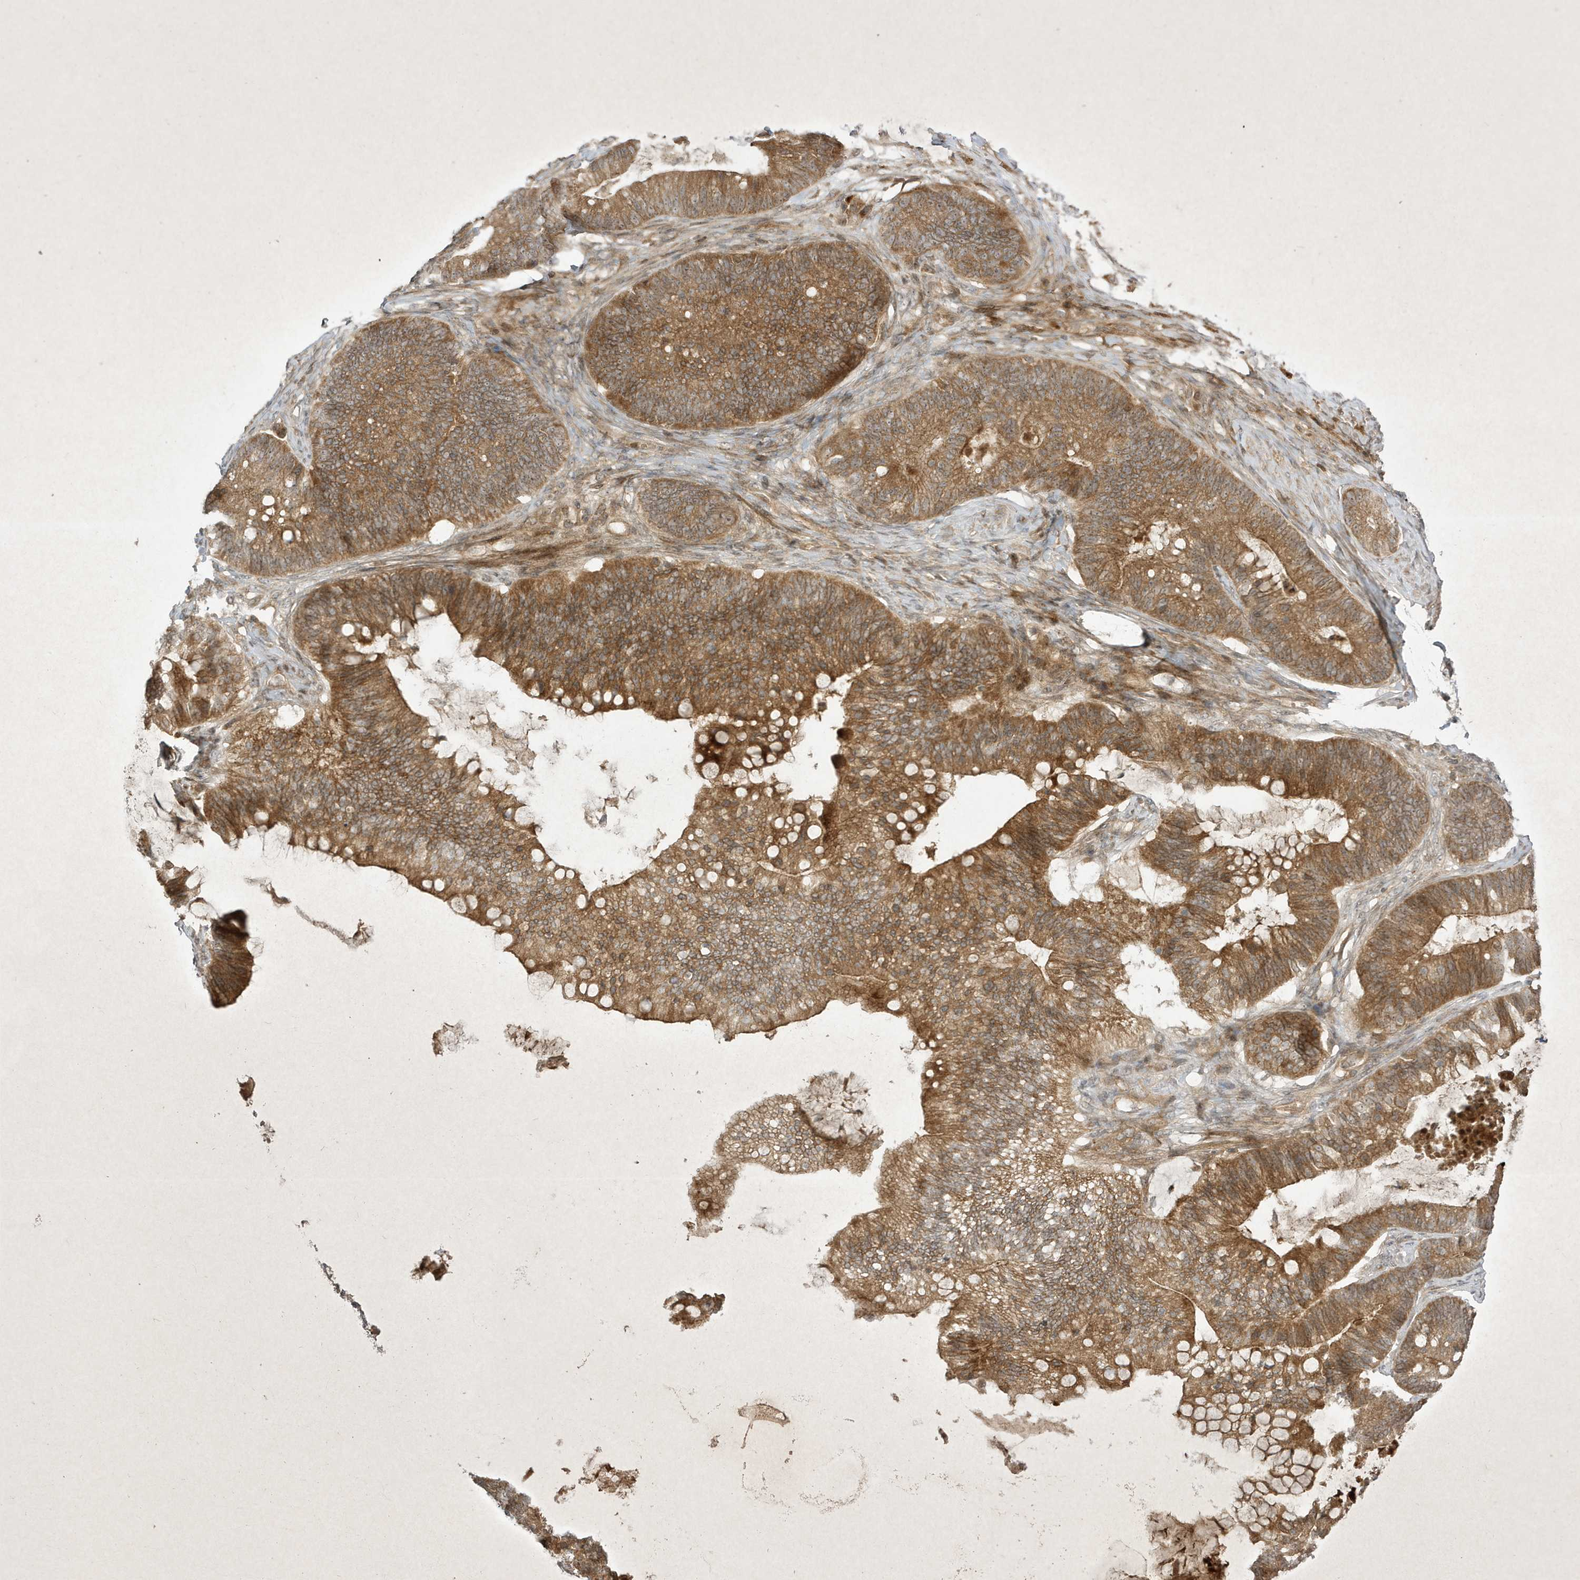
{"staining": {"intensity": "moderate", "quantity": ">75%", "location": "cytoplasmic/membranous"}, "tissue": "ovarian cancer", "cell_type": "Tumor cells", "image_type": "cancer", "snomed": [{"axis": "morphology", "description": "Cystadenocarcinoma, mucinous, NOS"}, {"axis": "topography", "description": "Ovary"}], "caption": "Immunohistochemical staining of human ovarian cancer (mucinous cystadenocarcinoma) demonstrates medium levels of moderate cytoplasmic/membranous protein staining in approximately >75% of tumor cells.", "gene": "FAM83C", "patient": {"sex": "female", "age": 61}}